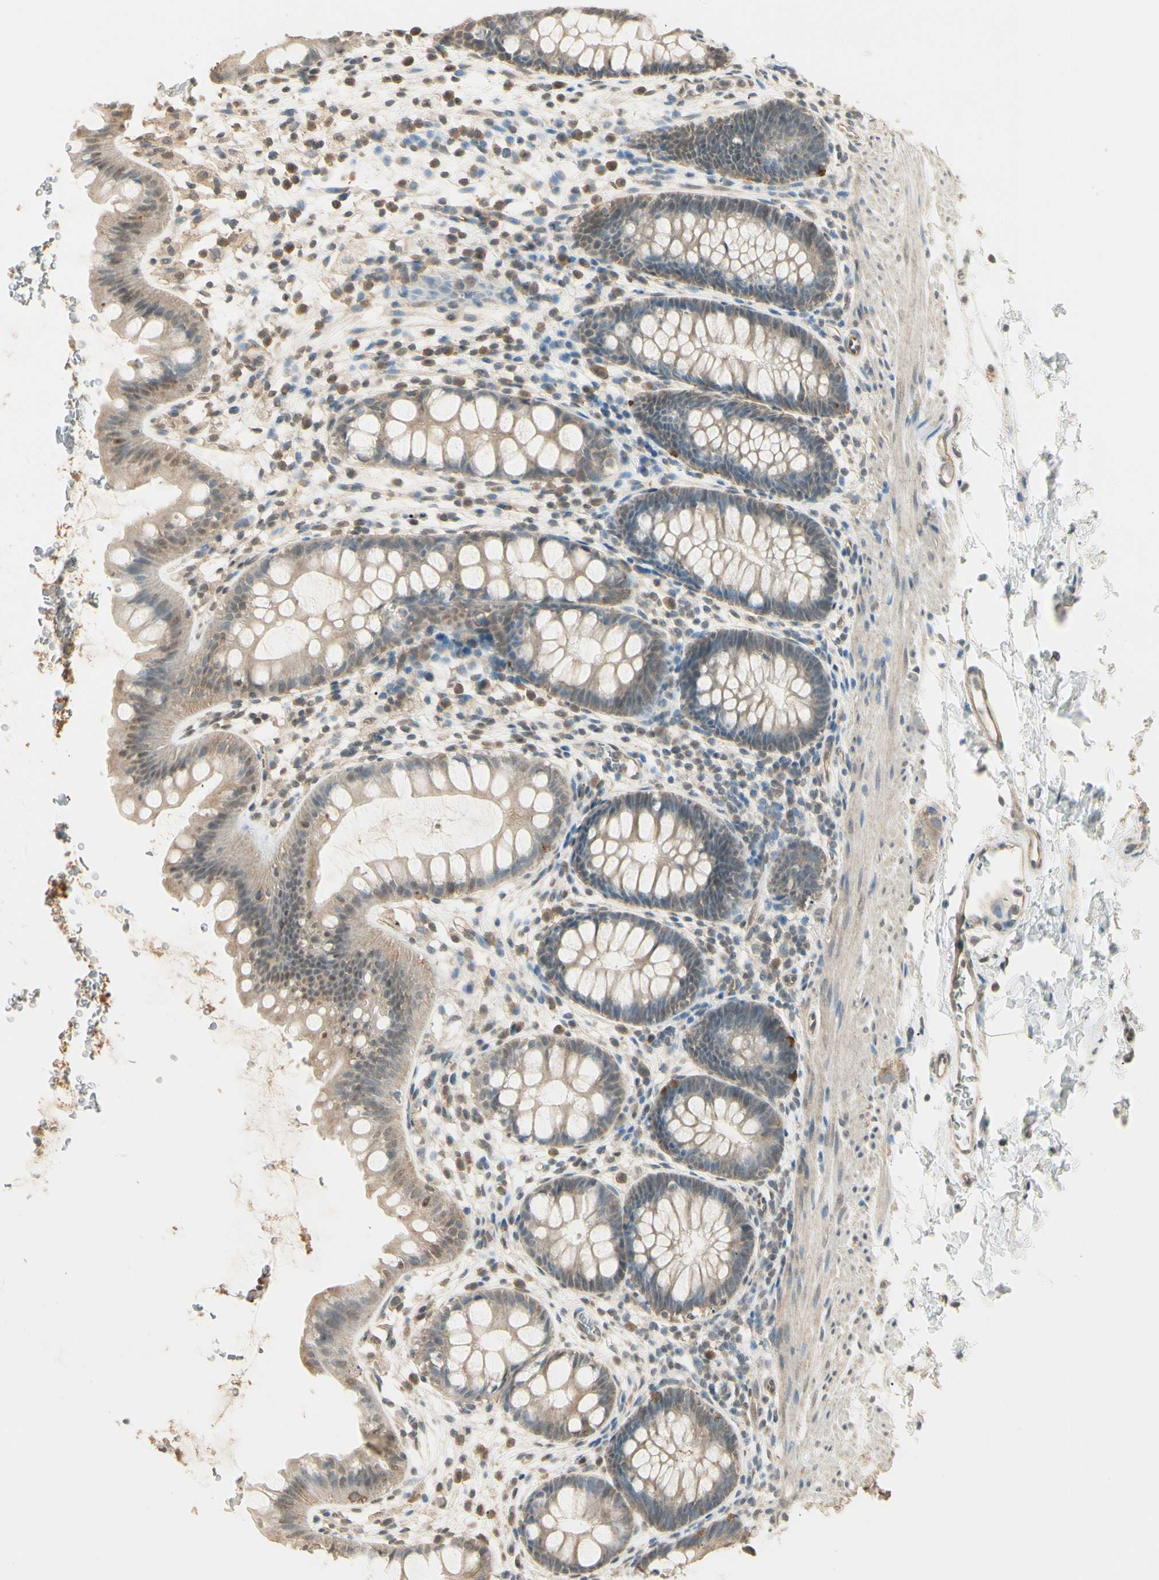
{"staining": {"intensity": "weak", "quantity": ">75%", "location": "cytoplasmic/membranous"}, "tissue": "rectum", "cell_type": "Glandular cells", "image_type": "normal", "snomed": [{"axis": "morphology", "description": "Normal tissue, NOS"}, {"axis": "topography", "description": "Rectum"}], "caption": "Glandular cells show low levels of weak cytoplasmic/membranous expression in approximately >75% of cells in benign rectum. (IHC, brightfield microscopy, high magnification).", "gene": "SGCA", "patient": {"sex": "female", "age": 24}}